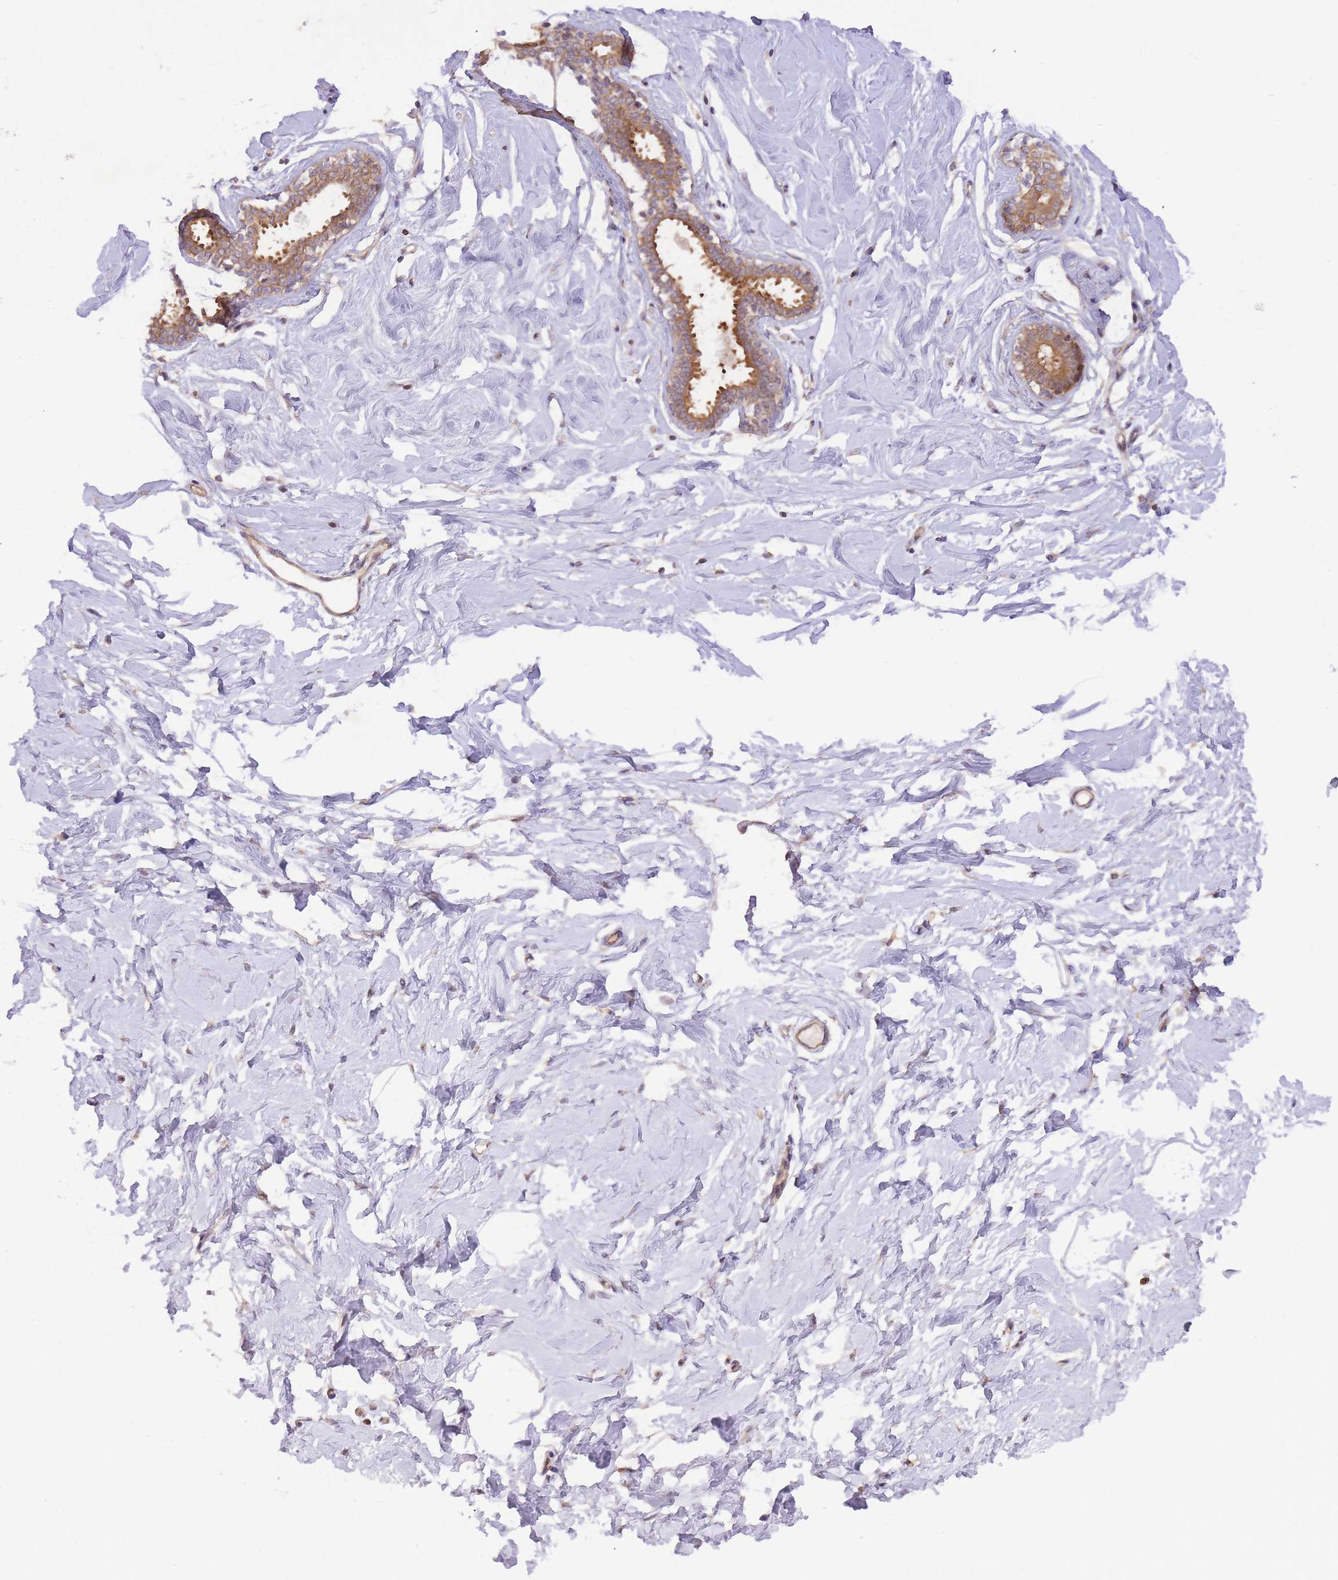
{"staining": {"intensity": "negative", "quantity": "none", "location": "none"}, "tissue": "breast", "cell_type": "Adipocytes", "image_type": "normal", "snomed": [{"axis": "morphology", "description": "Normal tissue, NOS"}, {"axis": "topography", "description": "Breast"}], "caption": "DAB (3,3'-diaminobenzidine) immunohistochemical staining of benign human breast displays no significant expression in adipocytes. (DAB IHC, high magnification).", "gene": "PREP", "patient": {"sex": "female", "age": 23}}